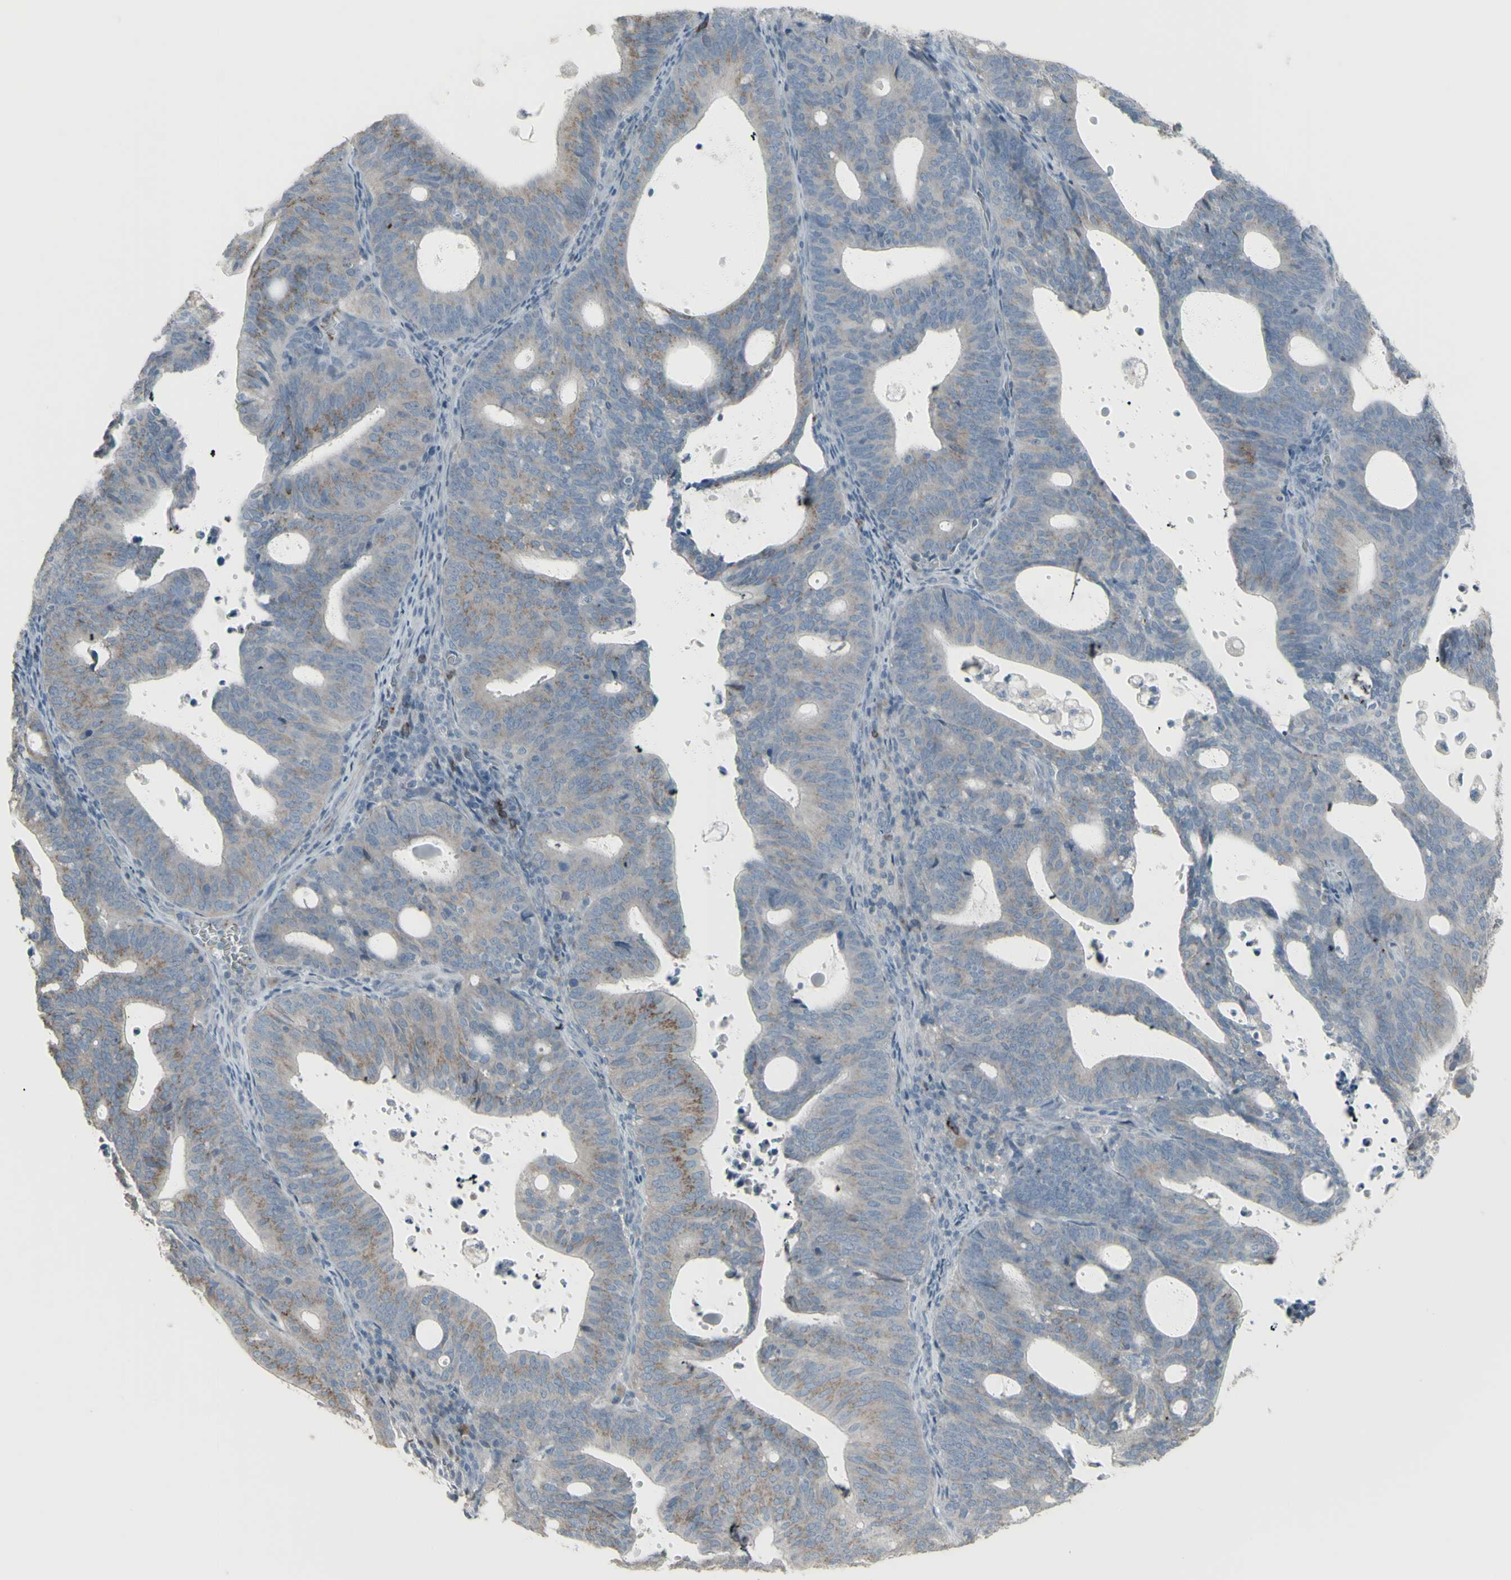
{"staining": {"intensity": "weak", "quantity": "25%-75%", "location": "cytoplasmic/membranous"}, "tissue": "endometrial cancer", "cell_type": "Tumor cells", "image_type": "cancer", "snomed": [{"axis": "morphology", "description": "Adenocarcinoma, NOS"}, {"axis": "topography", "description": "Uterus"}], "caption": "Immunohistochemical staining of endometrial cancer displays low levels of weak cytoplasmic/membranous staining in approximately 25%-75% of tumor cells.", "gene": "CD79B", "patient": {"sex": "female", "age": 83}}